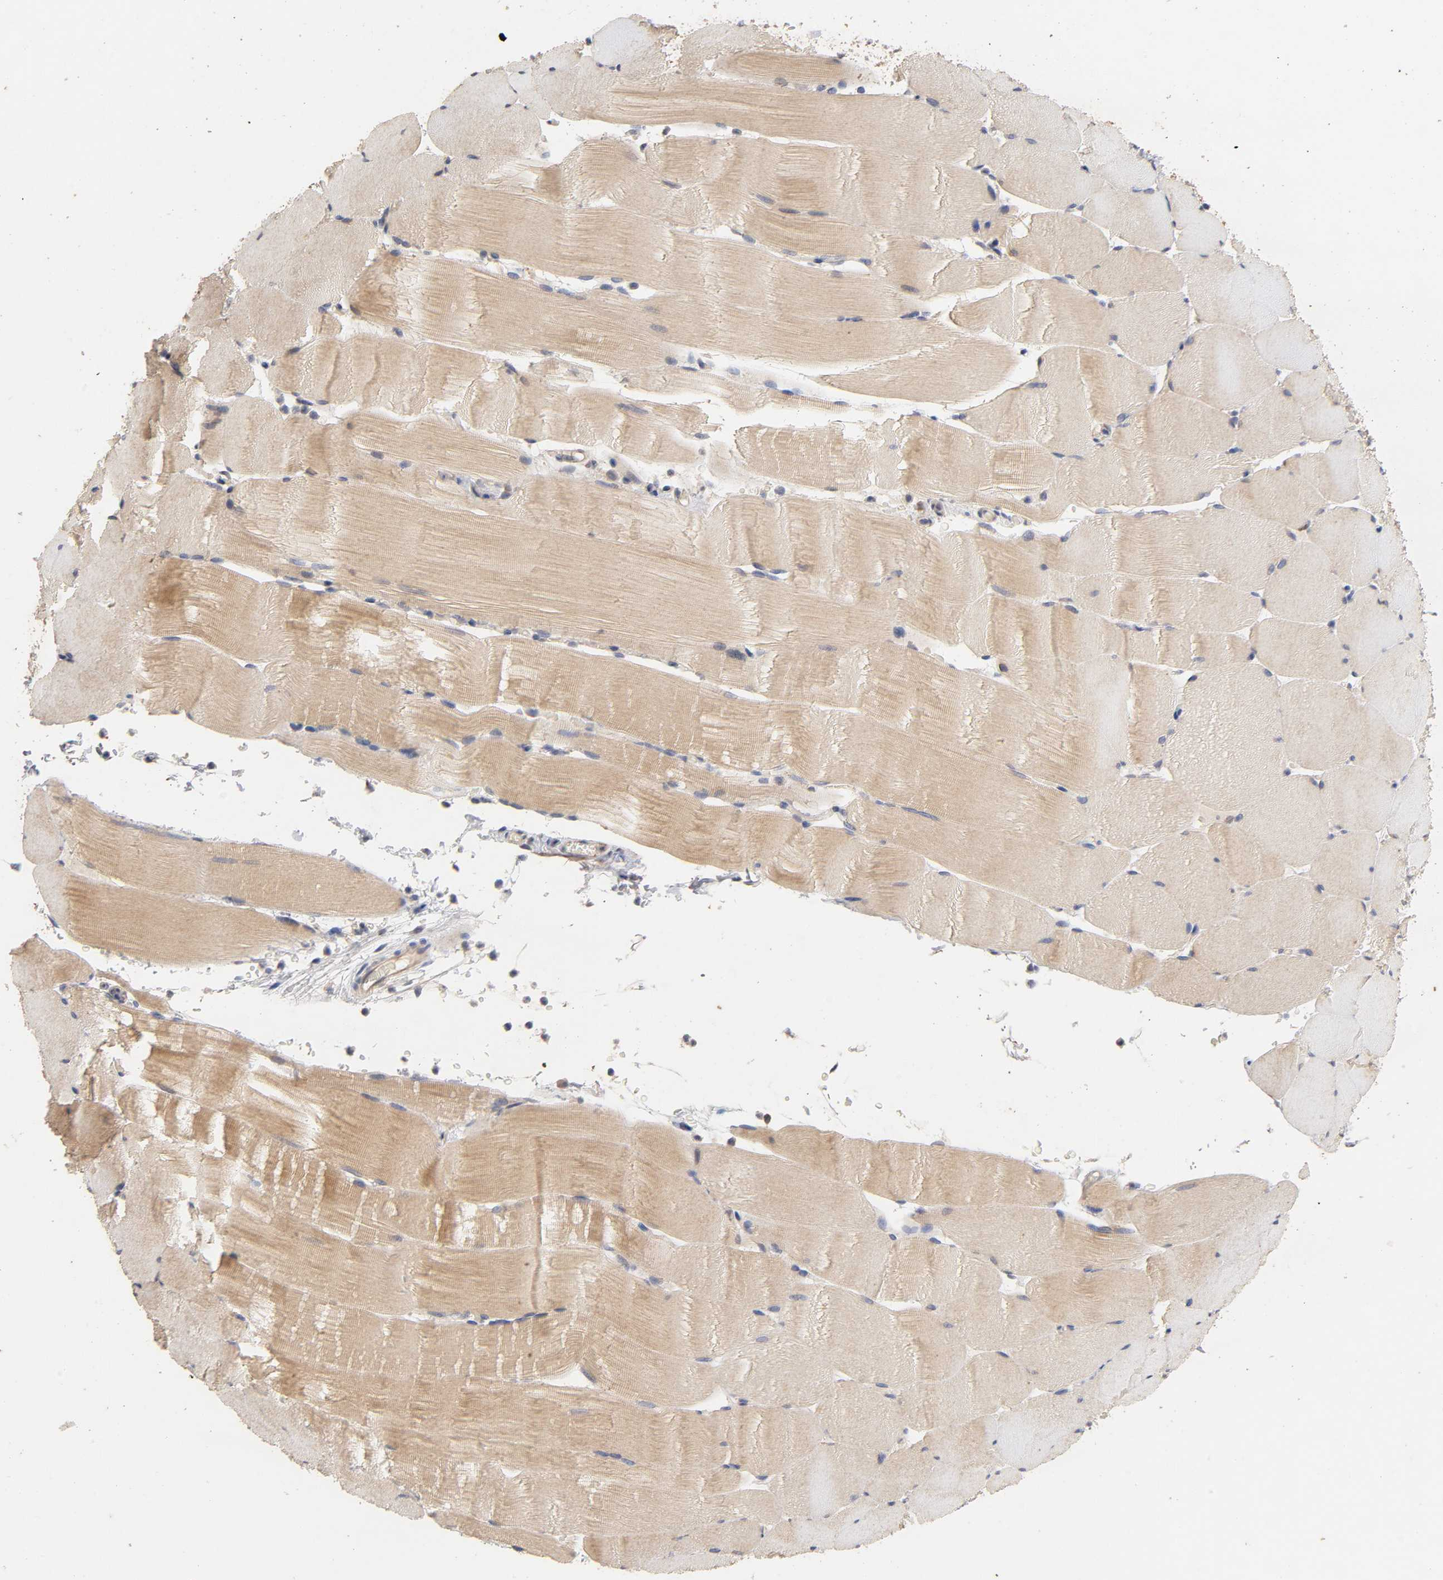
{"staining": {"intensity": "moderate", "quantity": ">75%", "location": "cytoplasmic/membranous"}, "tissue": "skeletal muscle", "cell_type": "Myocytes", "image_type": "normal", "snomed": [{"axis": "morphology", "description": "Normal tissue, NOS"}, {"axis": "topography", "description": "Skeletal muscle"}], "caption": "Protein staining demonstrates moderate cytoplasmic/membranous positivity in approximately >75% of myocytes in normal skeletal muscle.", "gene": "PDZD11", "patient": {"sex": "male", "age": 62}}